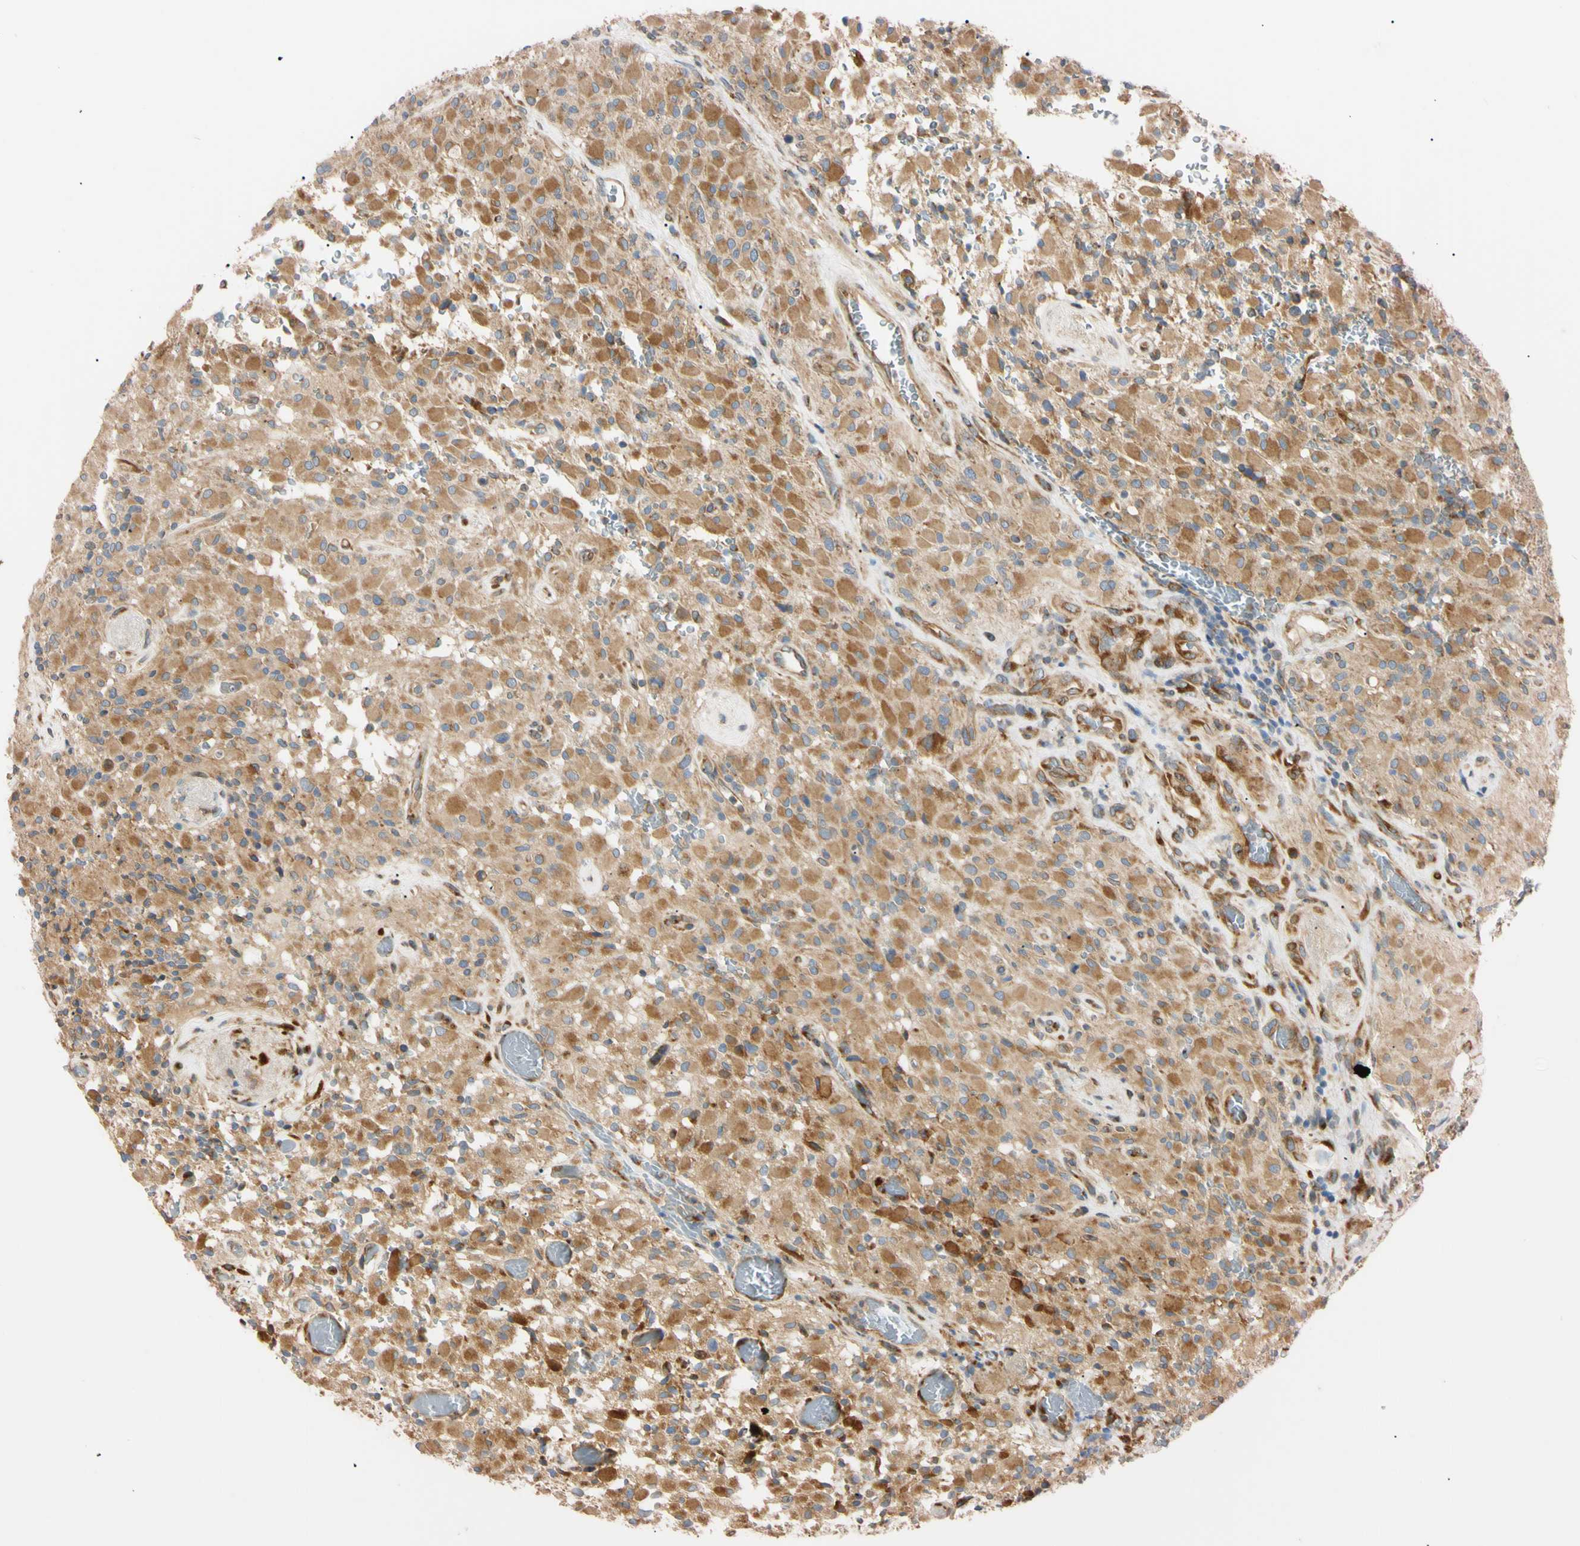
{"staining": {"intensity": "moderate", "quantity": ">75%", "location": "cytoplasmic/membranous"}, "tissue": "glioma", "cell_type": "Tumor cells", "image_type": "cancer", "snomed": [{"axis": "morphology", "description": "Glioma, malignant, High grade"}, {"axis": "topography", "description": "Brain"}], "caption": "This is a histology image of immunohistochemistry (IHC) staining of malignant glioma (high-grade), which shows moderate expression in the cytoplasmic/membranous of tumor cells.", "gene": "IER3IP1", "patient": {"sex": "male", "age": 71}}